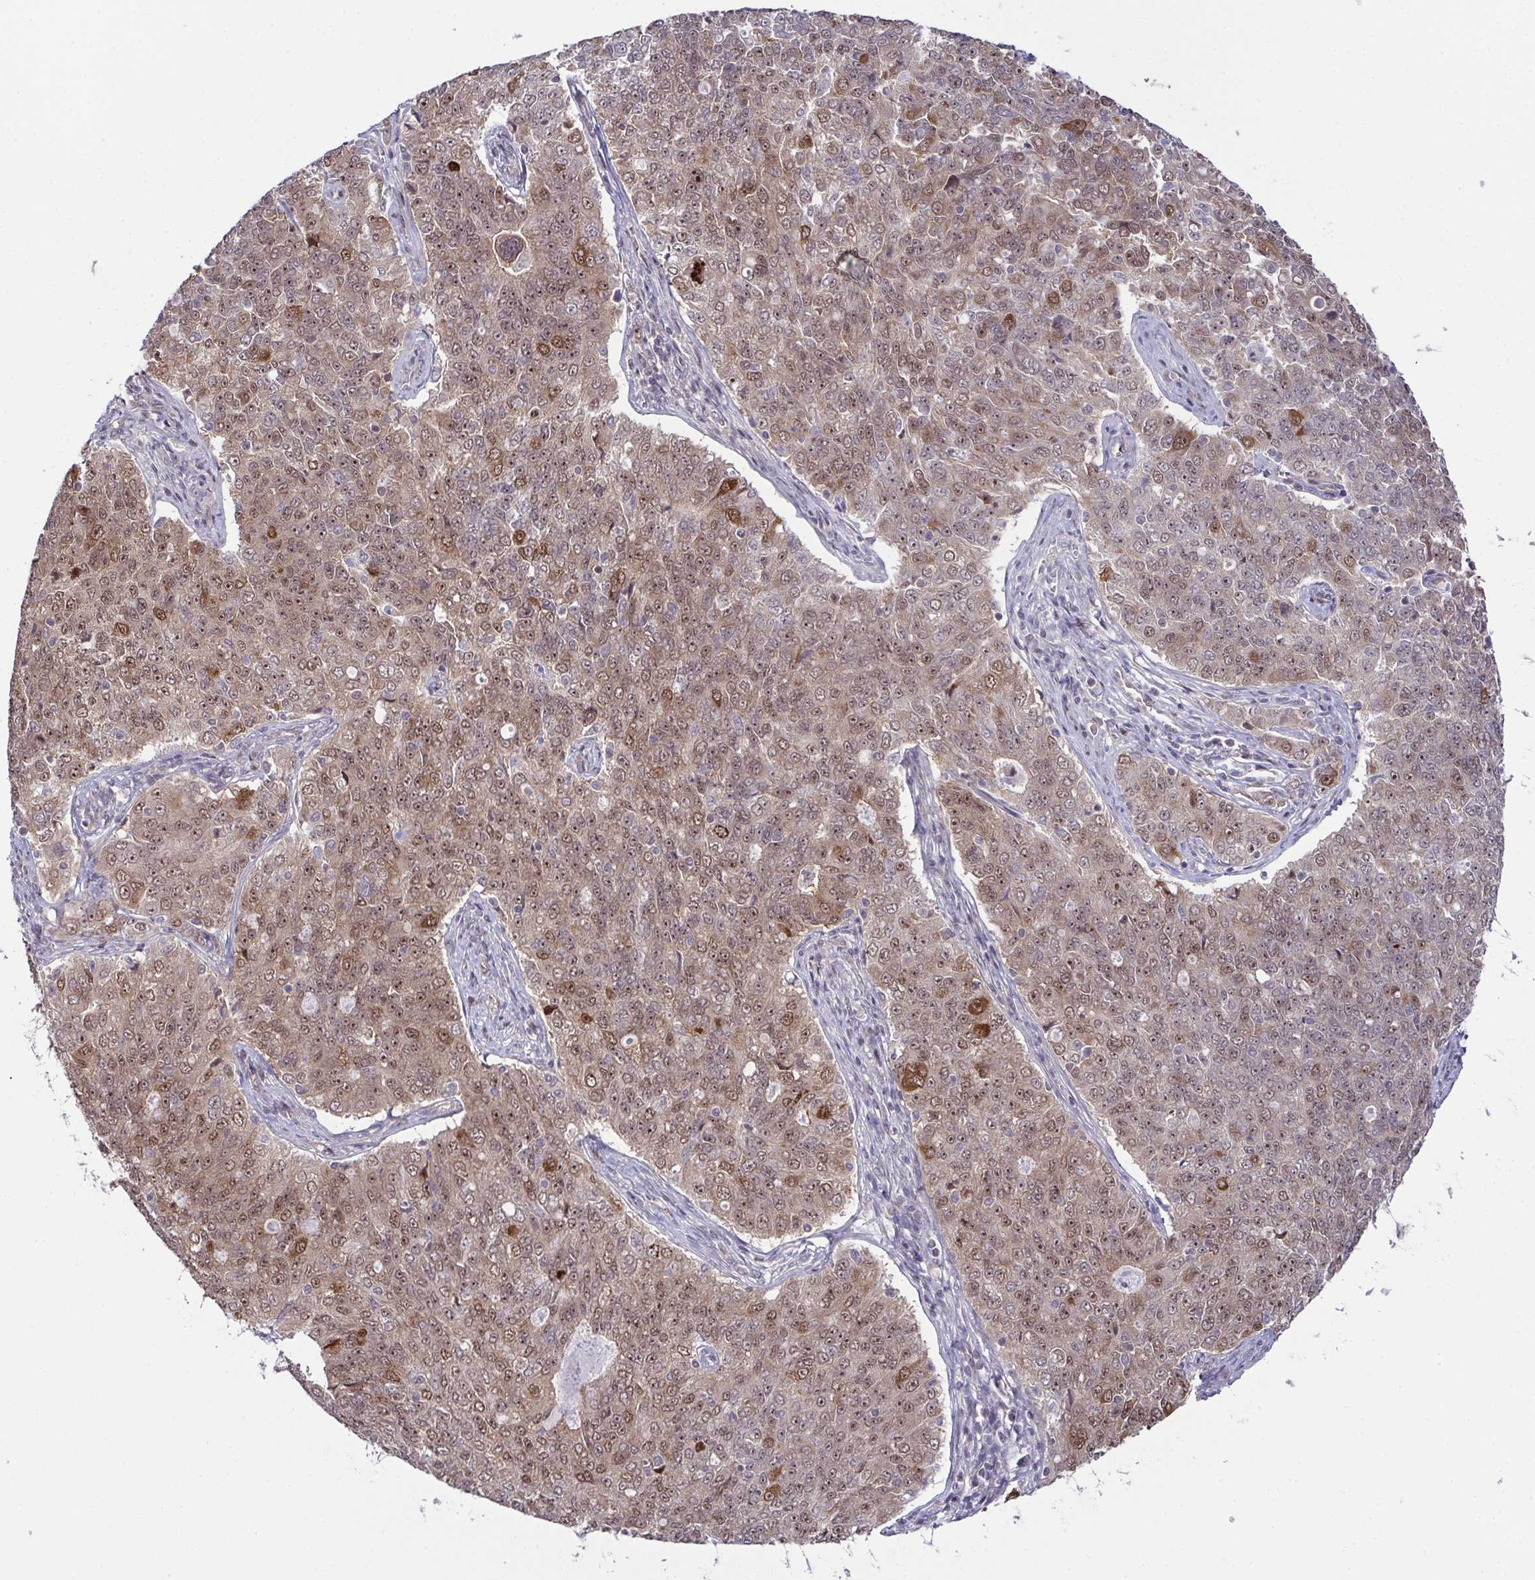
{"staining": {"intensity": "moderate", "quantity": ">75%", "location": "nuclear"}, "tissue": "endometrial cancer", "cell_type": "Tumor cells", "image_type": "cancer", "snomed": [{"axis": "morphology", "description": "Adenocarcinoma, NOS"}, {"axis": "topography", "description": "Endometrium"}], "caption": "Brown immunohistochemical staining in human endometrial adenocarcinoma displays moderate nuclear positivity in about >75% of tumor cells.", "gene": "DNAJB1", "patient": {"sex": "female", "age": 43}}